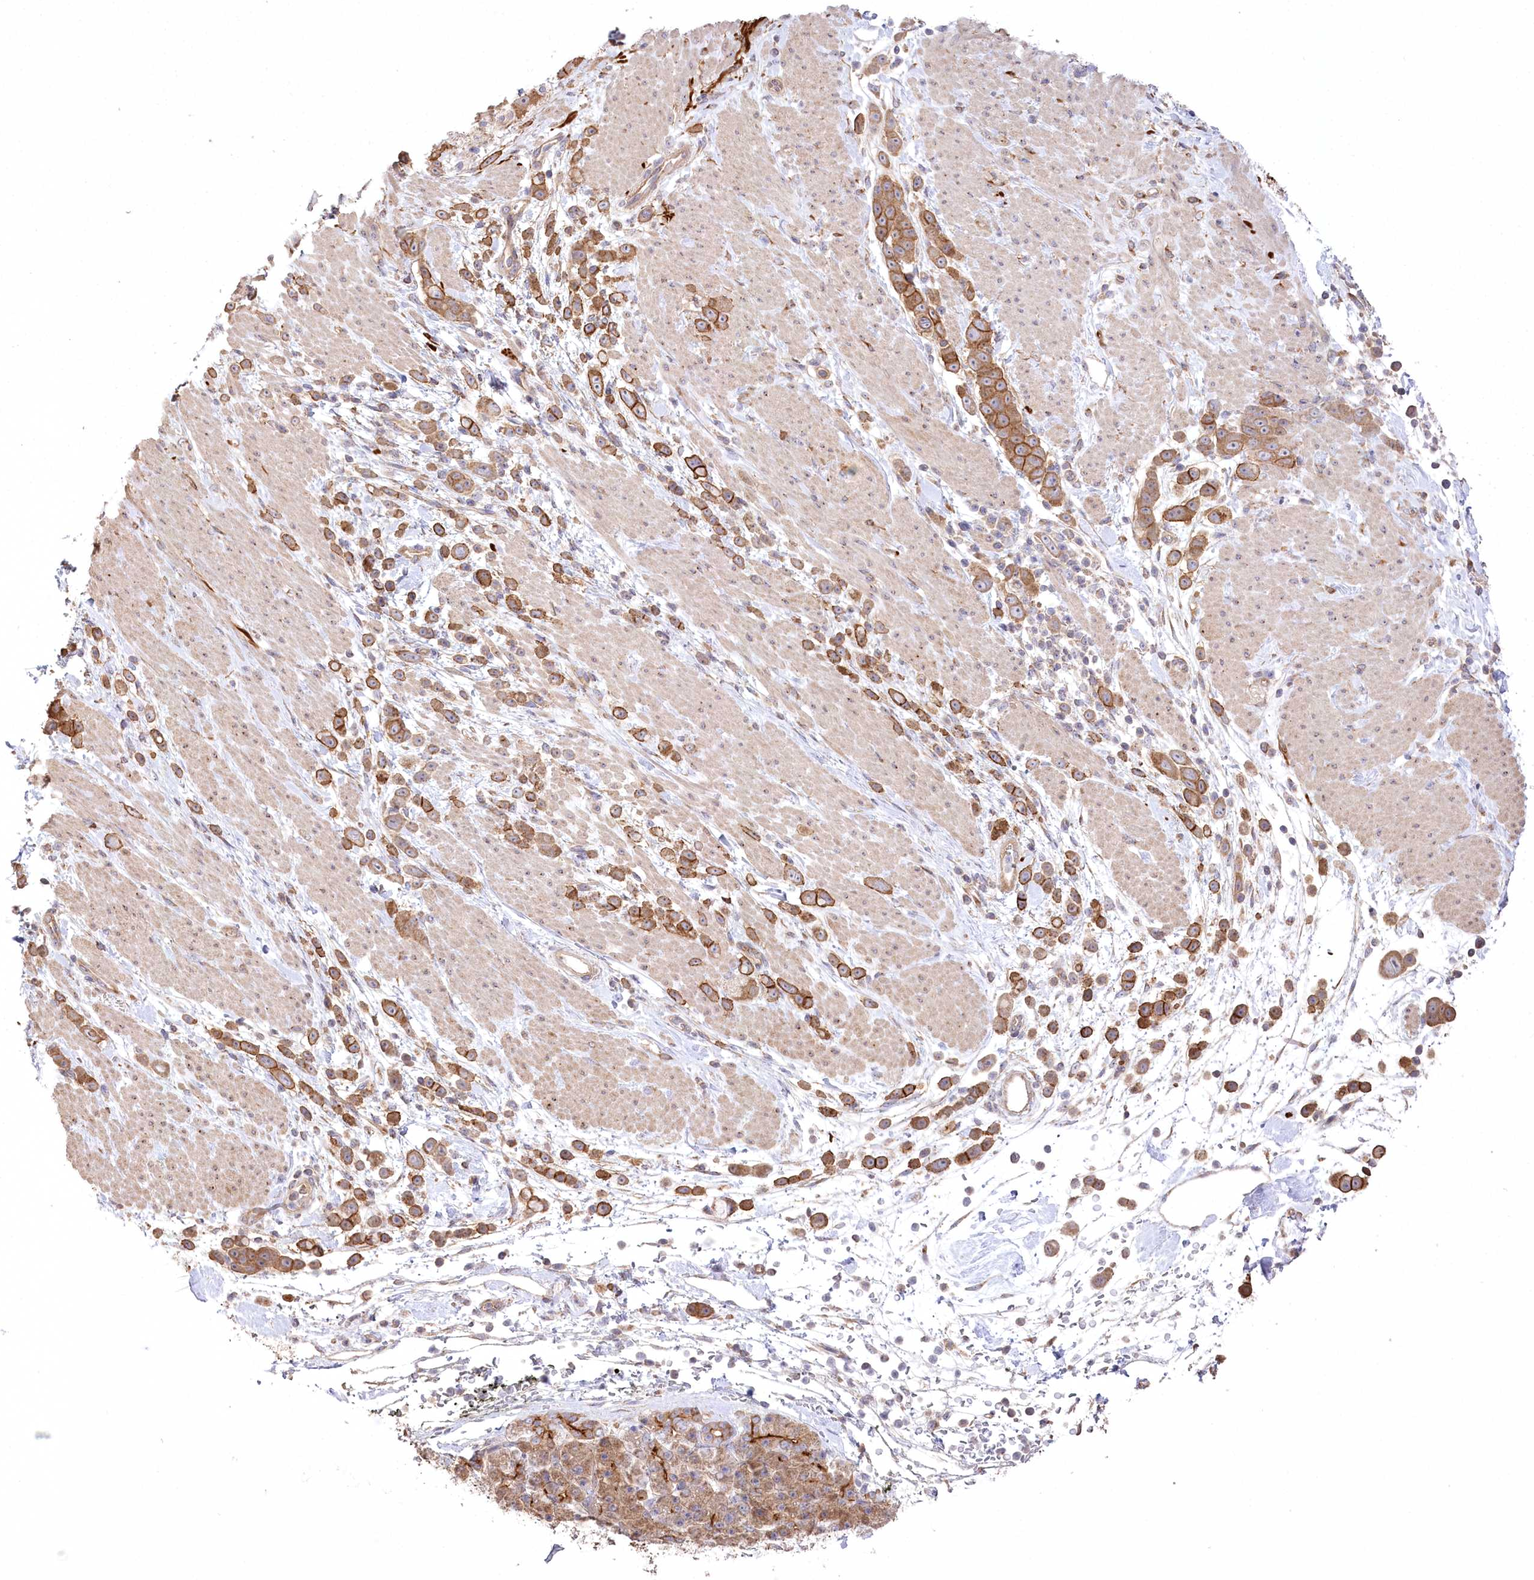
{"staining": {"intensity": "moderate", "quantity": ">75%", "location": "cytoplasmic/membranous"}, "tissue": "pancreatic cancer", "cell_type": "Tumor cells", "image_type": "cancer", "snomed": [{"axis": "morphology", "description": "Normal tissue, NOS"}, {"axis": "morphology", "description": "Adenocarcinoma, NOS"}, {"axis": "topography", "description": "Pancreas"}], "caption": "Human pancreatic cancer stained with a brown dye exhibits moderate cytoplasmic/membranous positive expression in about >75% of tumor cells.", "gene": "PRSS53", "patient": {"sex": "female", "age": 64}}